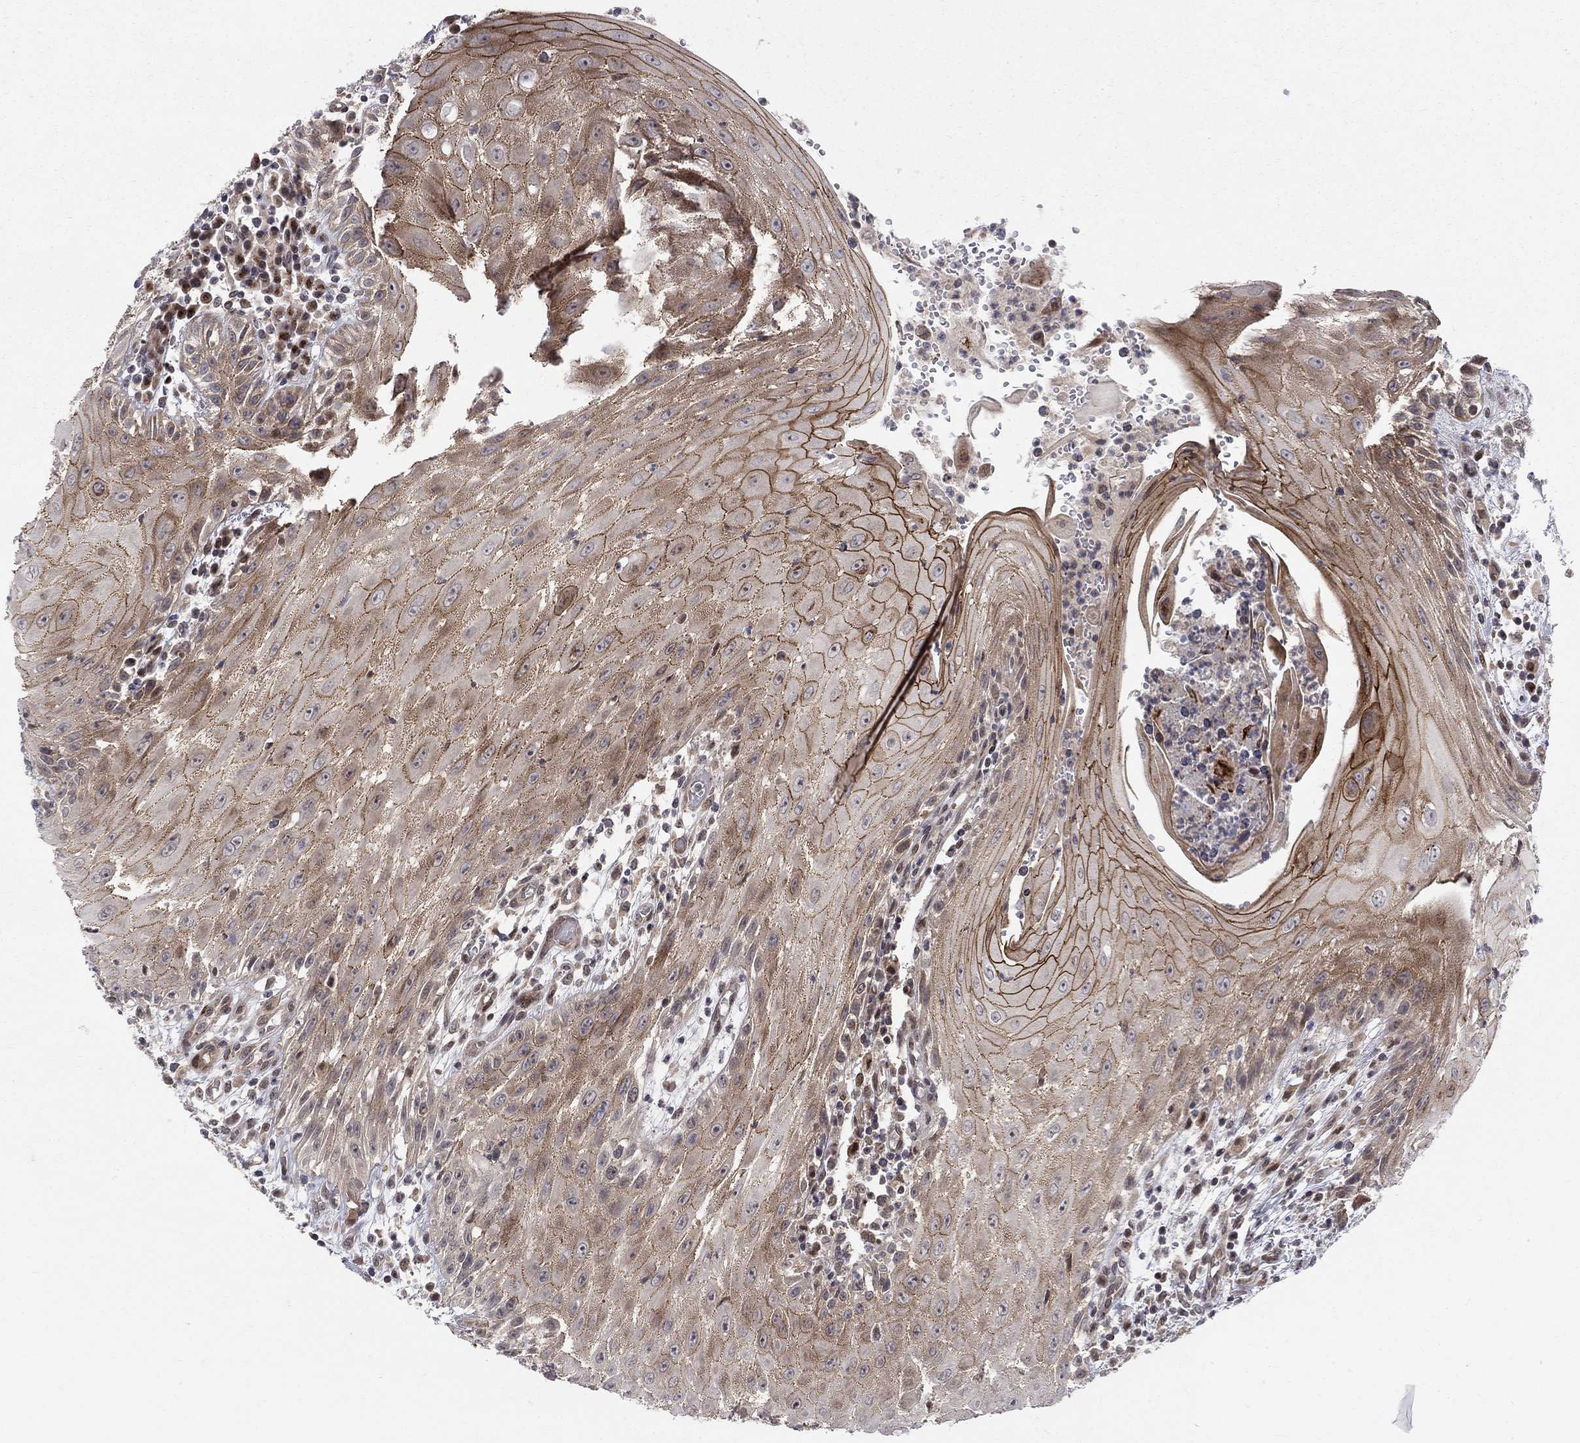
{"staining": {"intensity": "strong", "quantity": "25%-75%", "location": "cytoplasmic/membranous"}, "tissue": "head and neck cancer", "cell_type": "Tumor cells", "image_type": "cancer", "snomed": [{"axis": "morphology", "description": "Squamous cell carcinoma, NOS"}, {"axis": "topography", "description": "Oral tissue"}, {"axis": "topography", "description": "Head-Neck"}], "caption": "High-magnification brightfield microscopy of head and neck cancer stained with DAB (brown) and counterstained with hematoxylin (blue). tumor cells exhibit strong cytoplasmic/membranous staining is seen in approximately25%-75% of cells.", "gene": "WDR19", "patient": {"sex": "male", "age": 58}}